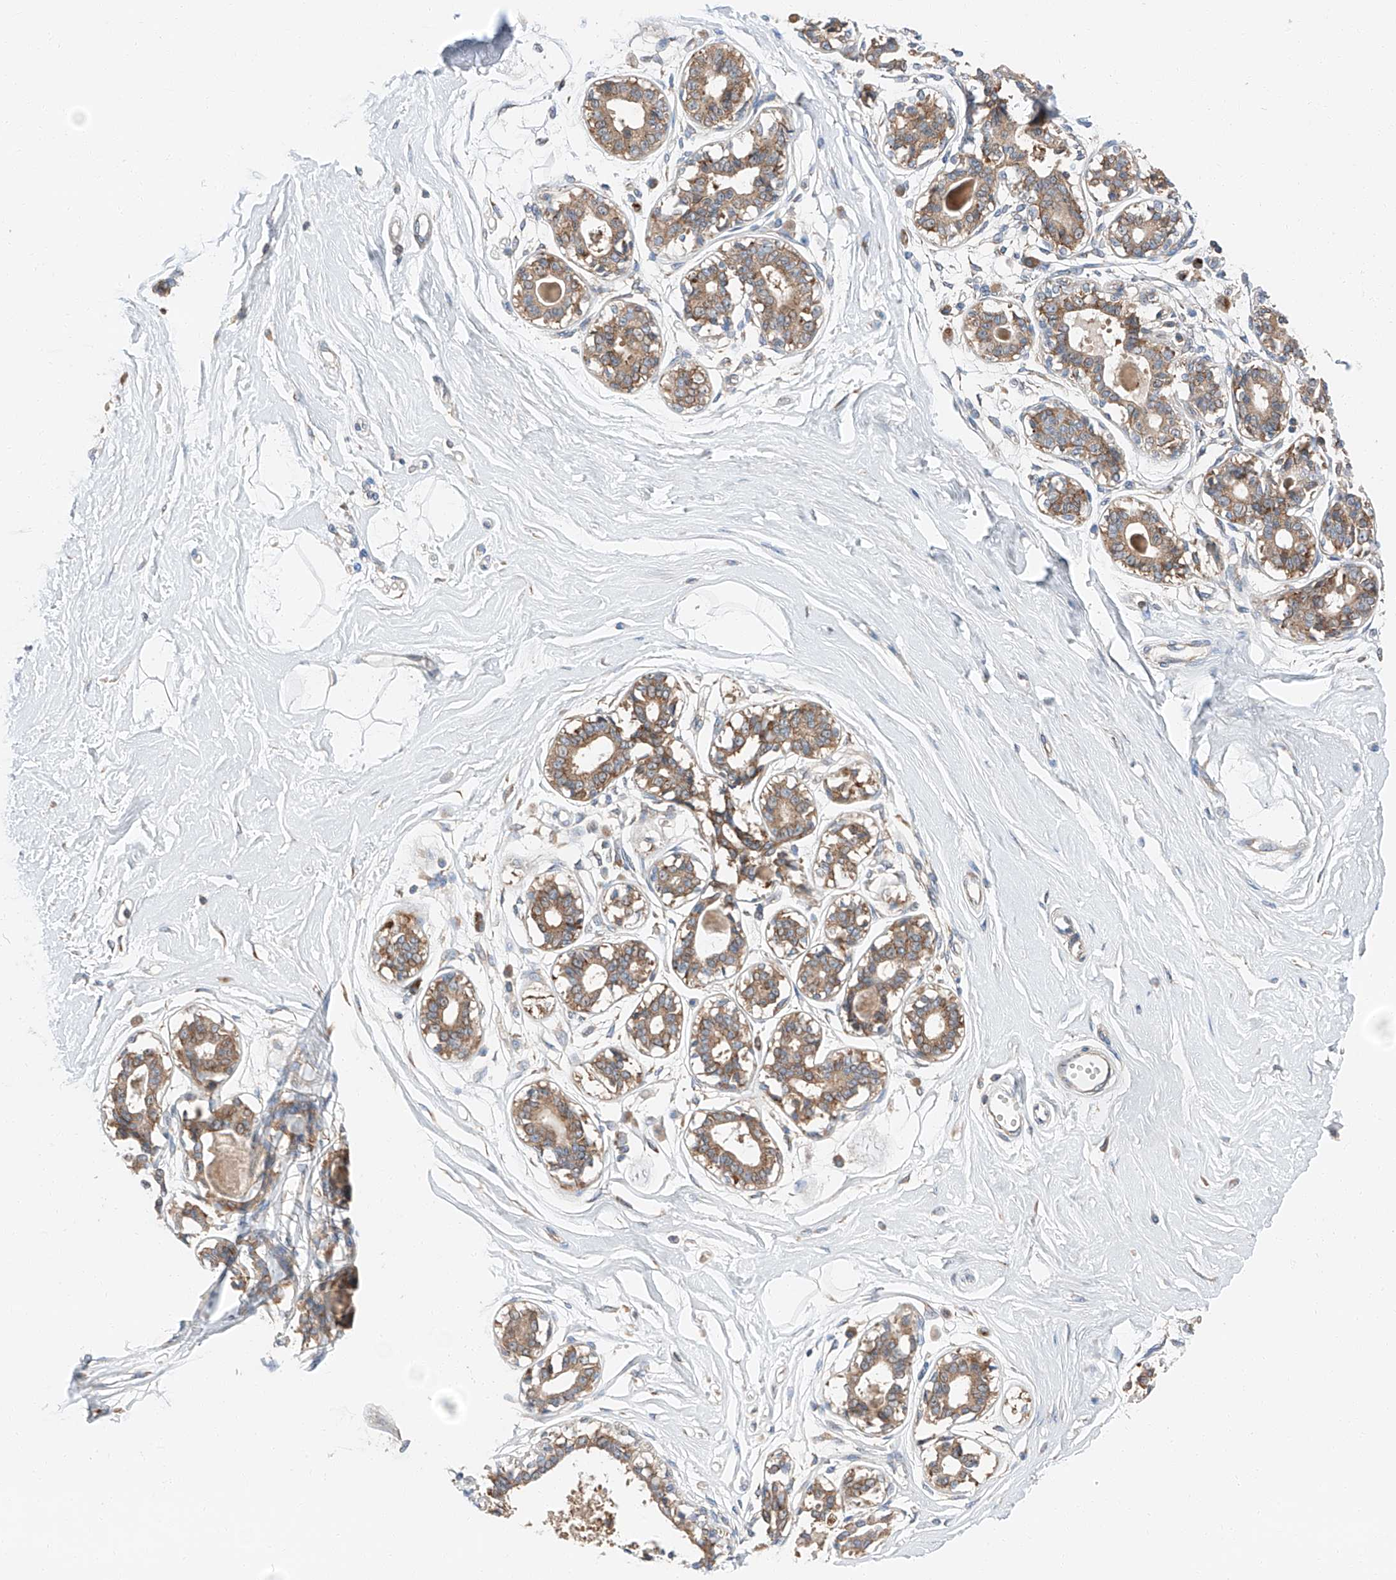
{"staining": {"intensity": "negative", "quantity": "none", "location": "none"}, "tissue": "breast", "cell_type": "Adipocytes", "image_type": "normal", "snomed": [{"axis": "morphology", "description": "Normal tissue, NOS"}, {"axis": "topography", "description": "Breast"}], "caption": "Immunohistochemistry photomicrograph of normal breast: breast stained with DAB demonstrates no significant protein positivity in adipocytes.", "gene": "ZC3H15", "patient": {"sex": "female", "age": 45}}